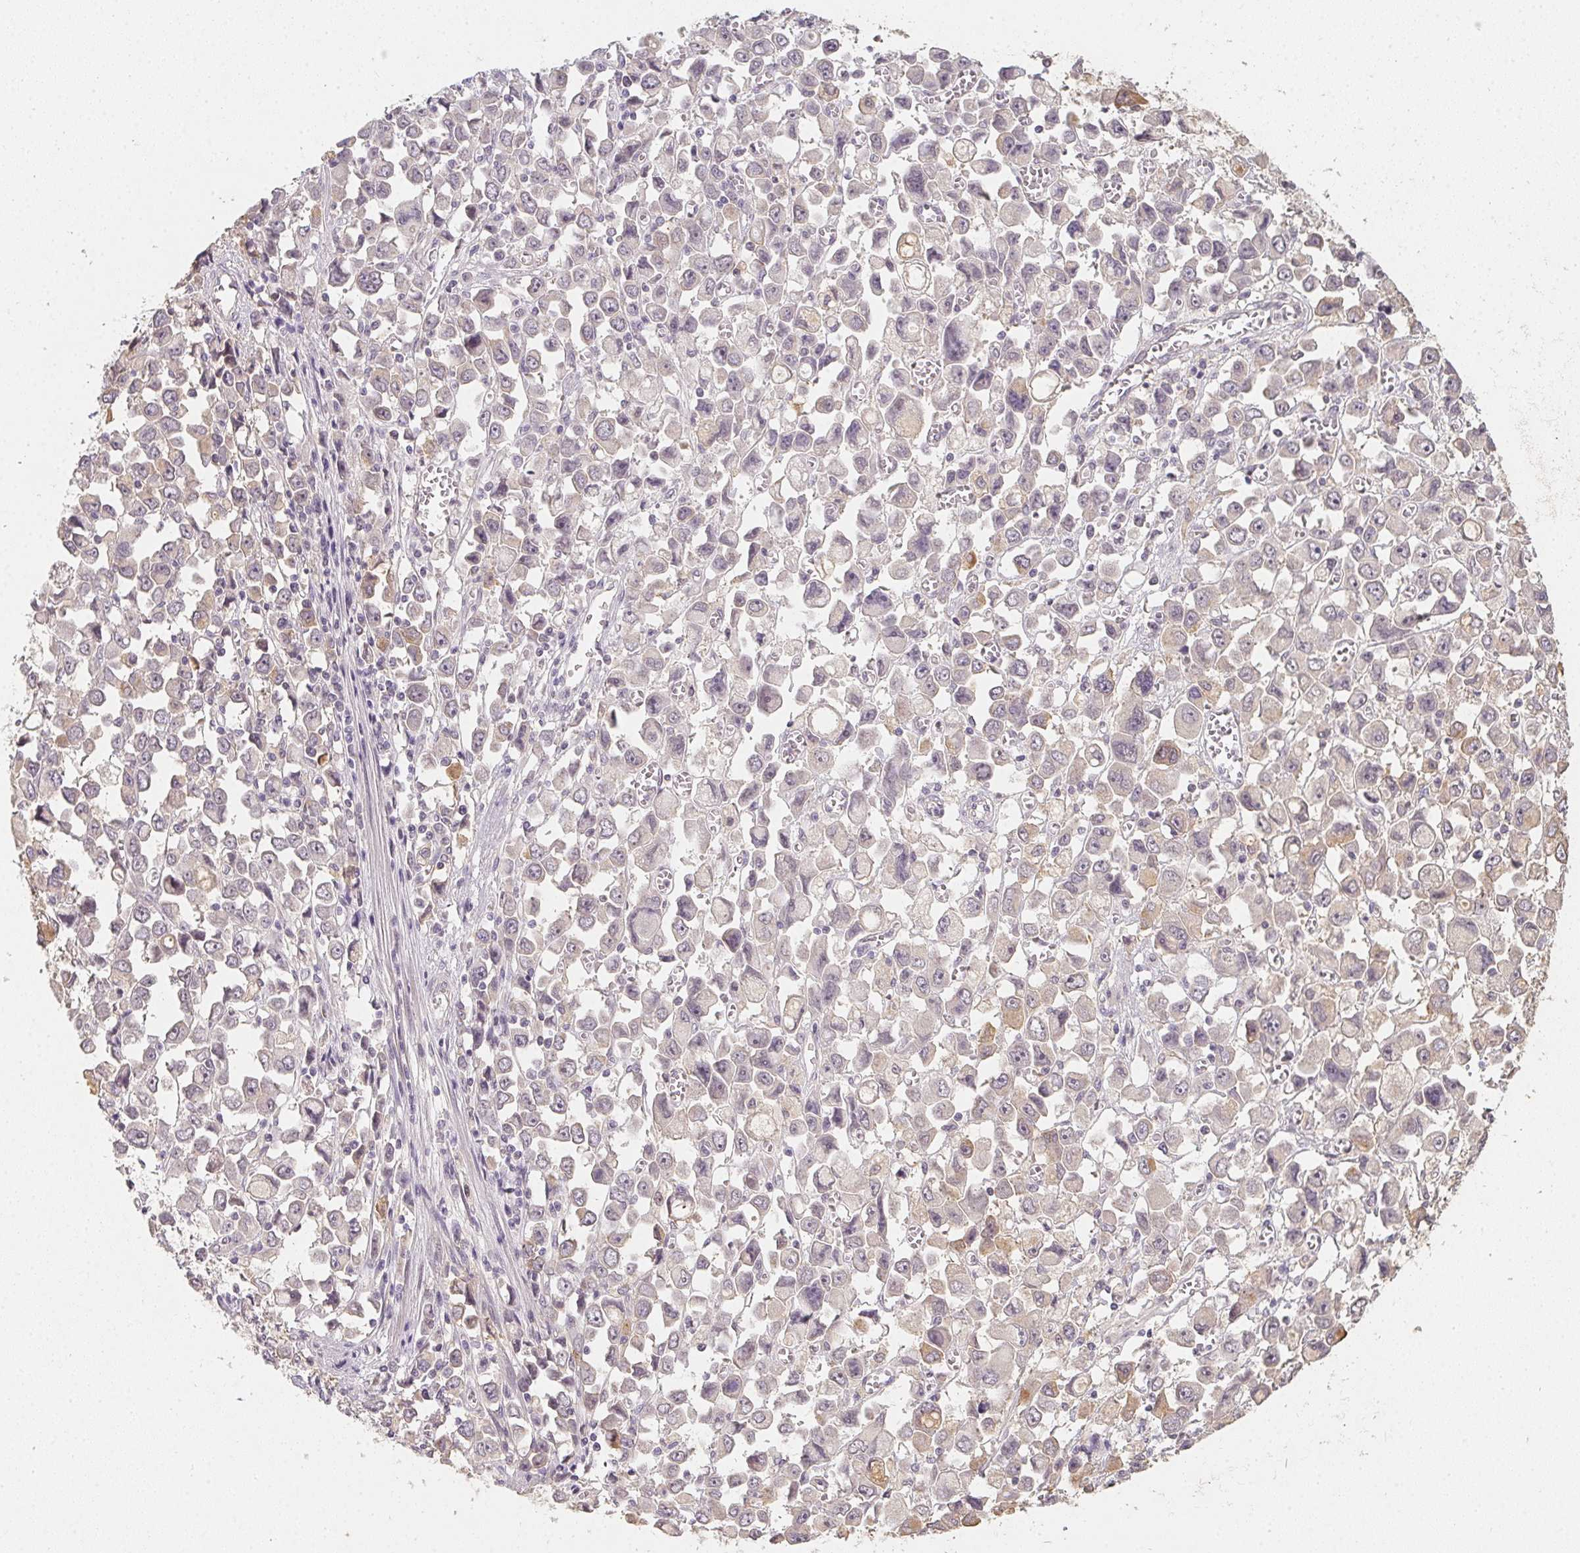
{"staining": {"intensity": "negative", "quantity": "none", "location": "none"}, "tissue": "stomach cancer", "cell_type": "Tumor cells", "image_type": "cancer", "snomed": [{"axis": "morphology", "description": "Adenocarcinoma, NOS"}, {"axis": "topography", "description": "Stomach, upper"}], "caption": "Histopathology image shows no protein staining in tumor cells of stomach adenocarcinoma tissue. (Brightfield microscopy of DAB IHC at high magnification).", "gene": "SOAT1", "patient": {"sex": "male", "age": 70}}